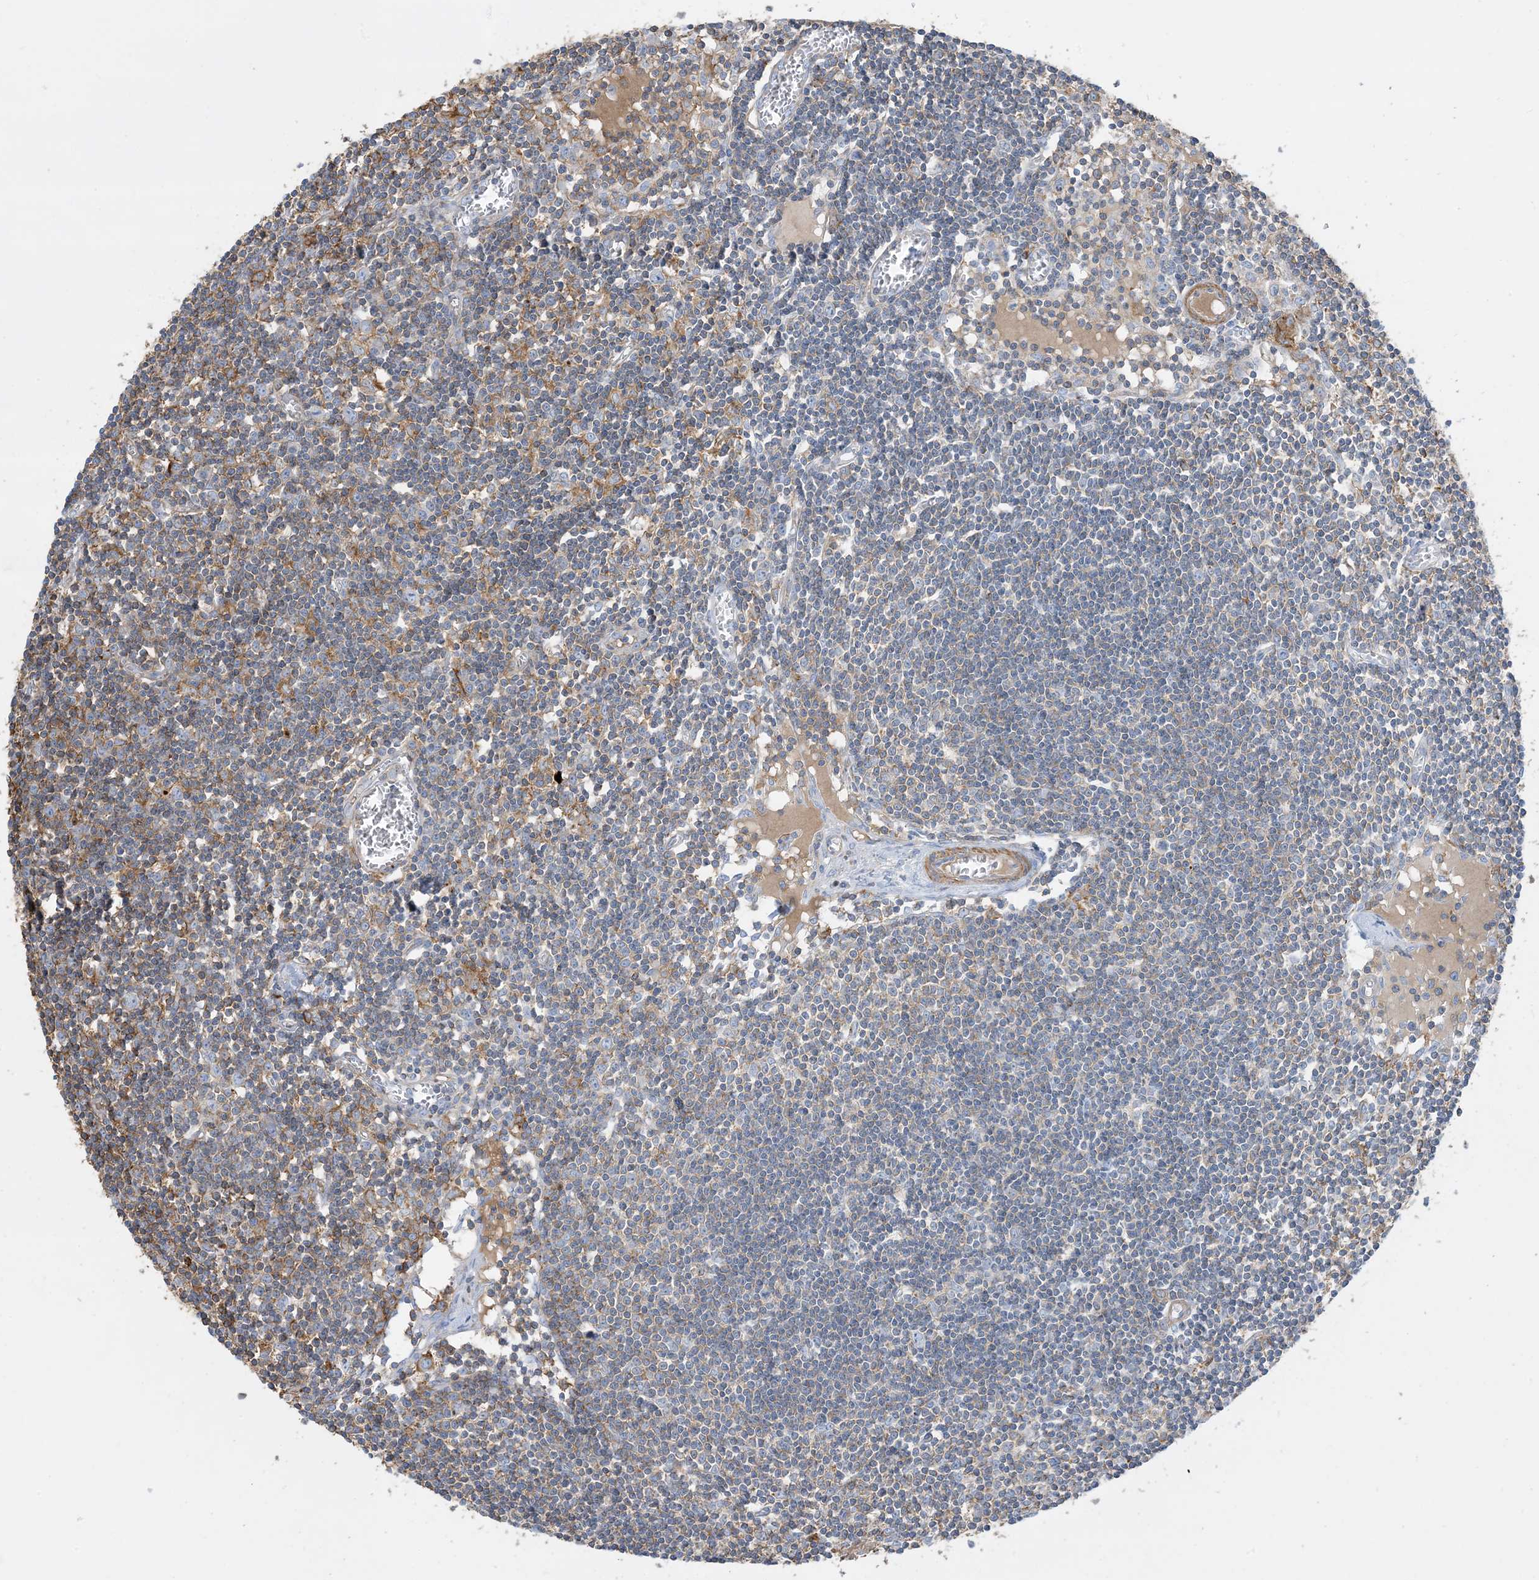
{"staining": {"intensity": "weak", "quantity": "25%-75%", "location": "cytoplasmic/membranous"}, "tissue": "lymph node", "cell_type": "Non-germinal center cells", "image_type": "normal", "snomed": [{"axis": "morphology", "description": "Normal tissue, NOS"}, {"axis": "topography", "description": "Lymph node"}], "caption": "About 25%-75% of non-germinal center cells in normal lymph node reveal weak cytoplasmic/membranous protein positivity as visualized by brown immunohistochemical staining.", "gene": "GTF3C2", "patient": {"sex": "female", "age": 11}}